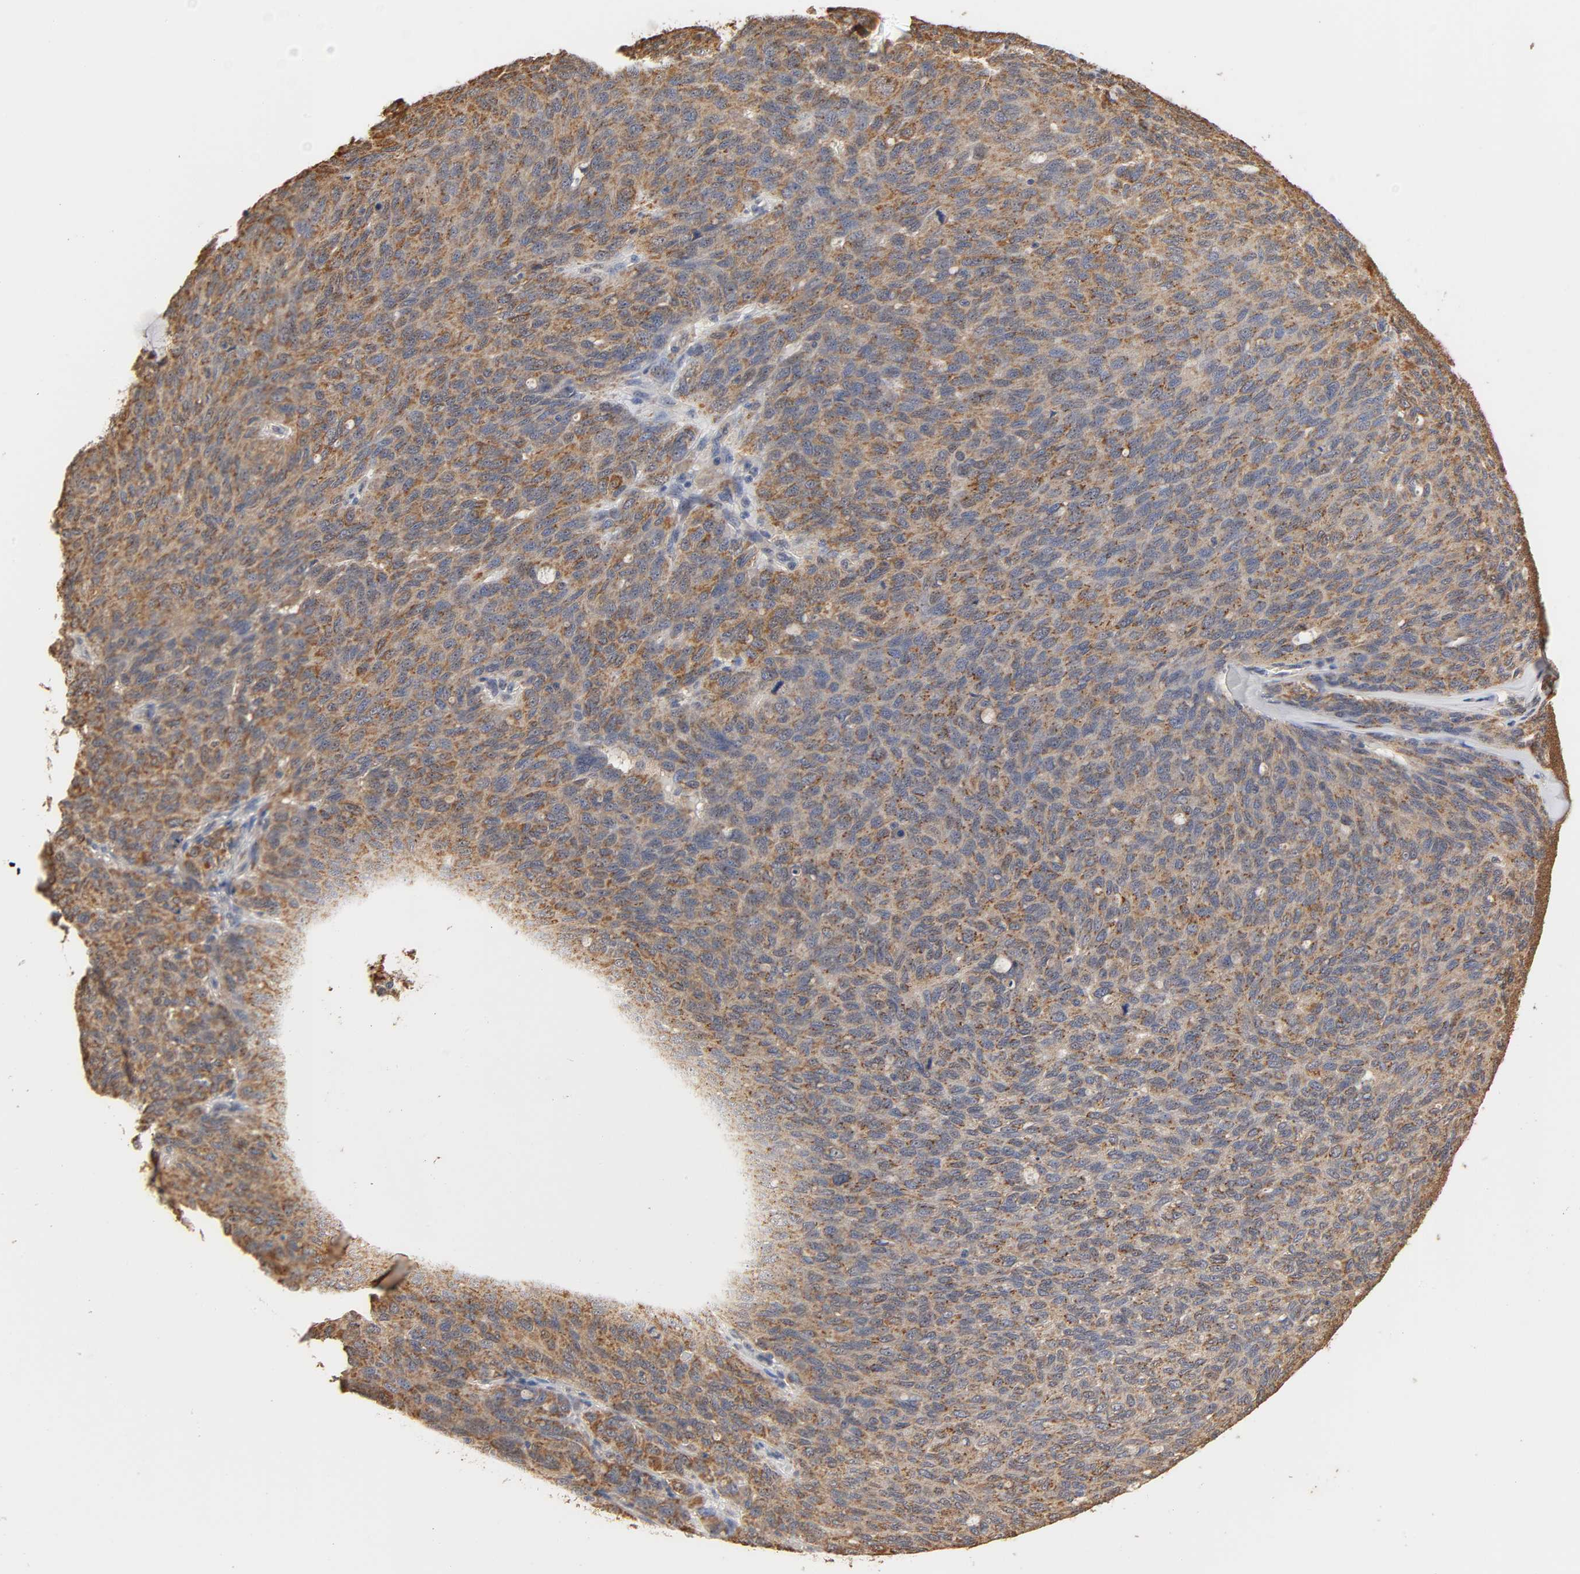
{"staining": {"intensity": "moderate", "quantity": ">75%", "location": "cytoplasmic/membranous"}, "tissue": "ovarian cancer", "cell_type": "Tumor cells", "image_type": "cancer", "snomed": [{"axis": "morphology", "description": "Carcinoma, endometroid"}, {"axis": "topography", "description": "Ovary"}], "caption": "A brown stain highlights moderate cytoplasmic/membranous staining of a protein in ovarian cancer (endometroid carcinoma) tumor cells.", "gene": "PKN1", "patient": {"sex": "female", "age": 60}}